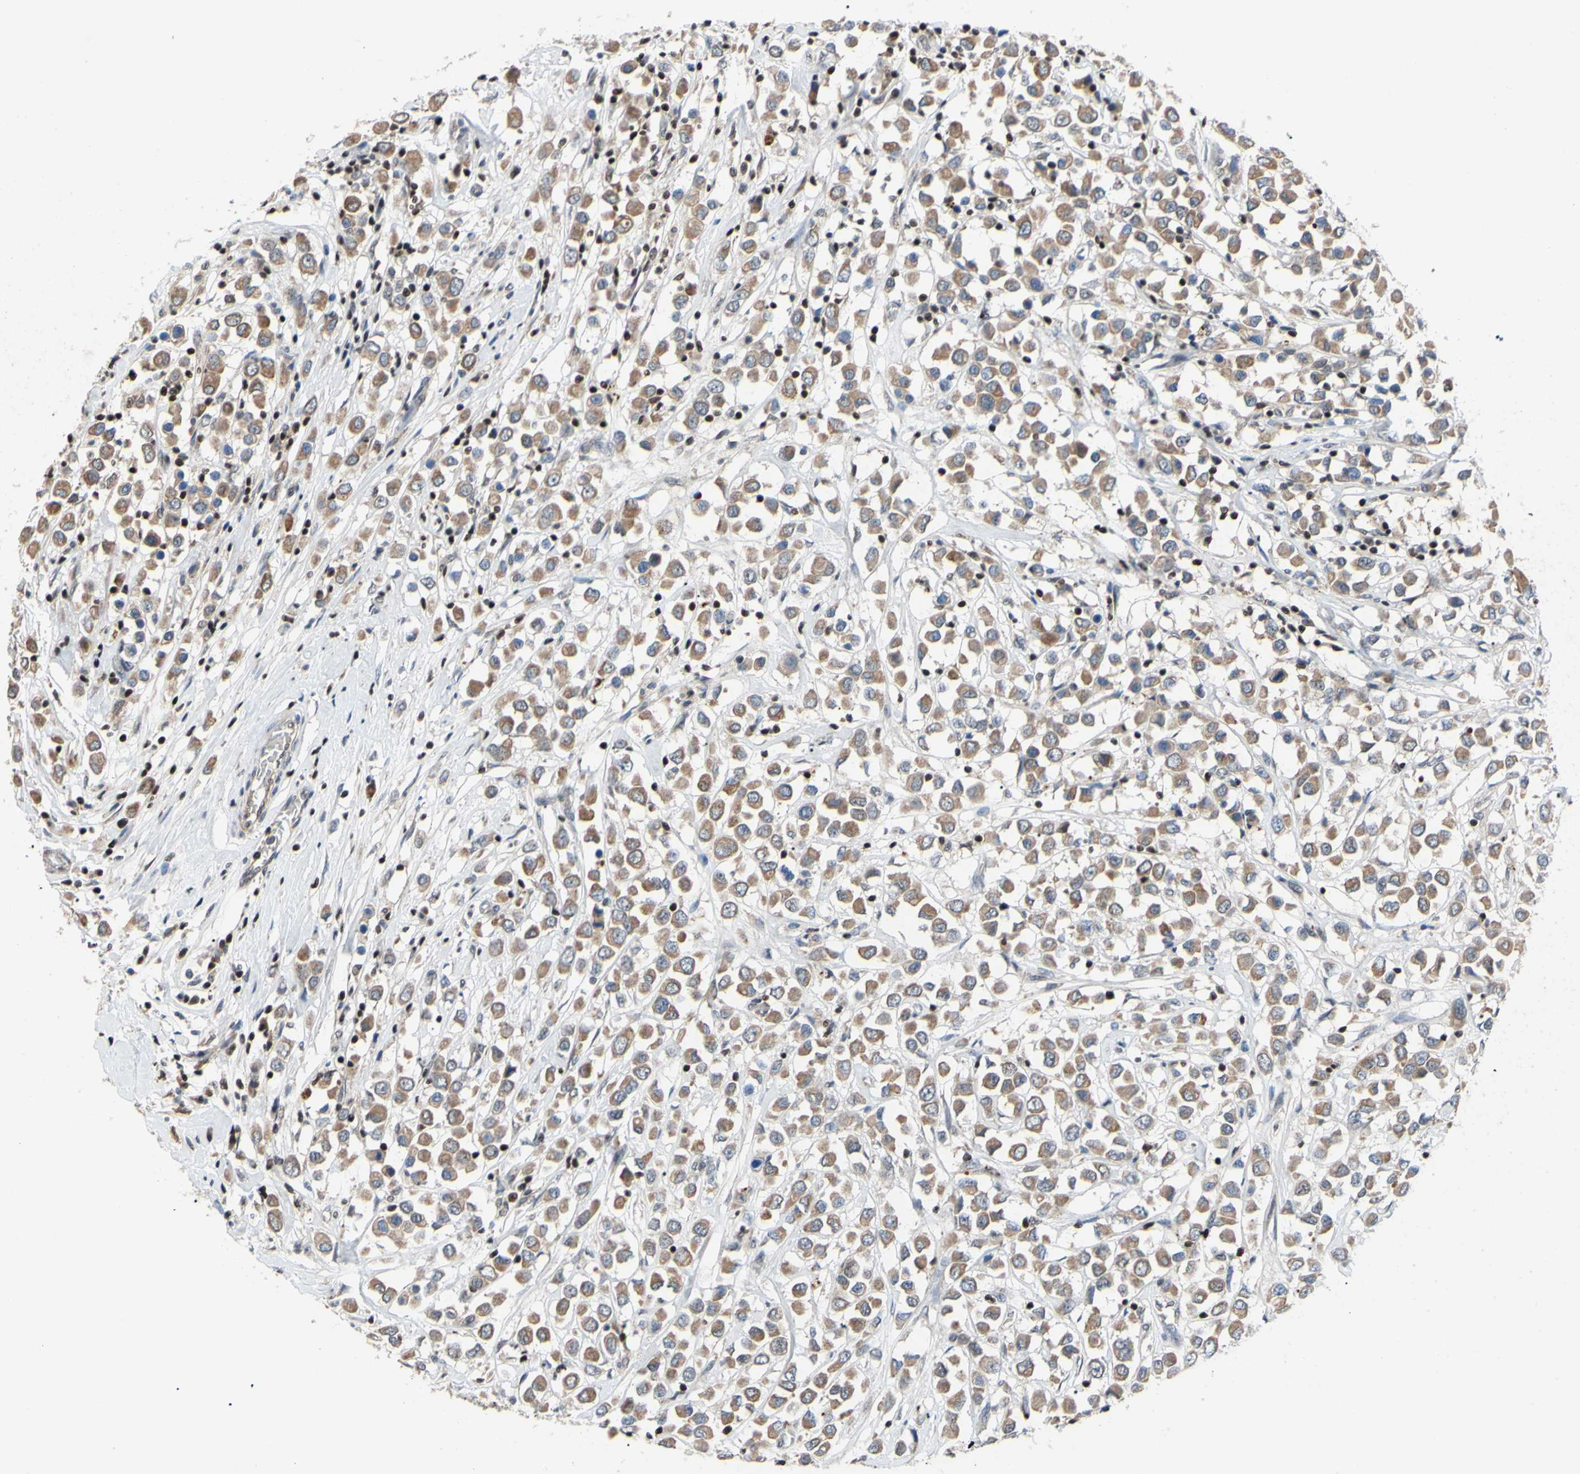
{"staining": {"intensity": "moderate", "quantity": ">75%", "location": "cytoplasmic/membranous"}, "tissue": "breast cancer", "cell_type": "Tumor cells", "image_type": "cancer", "snomed": [{"axis": "morphology", "description": "Duct carcinoma"}, {"axis": "topography", "description": "Breast"}], "caption": "Immunohistochemical staining of breast cancer reveals medium levels of moderate cytoplasmic/membranous protein expression in about >75% of tumor cells. Nuclei are stained in blue.", "gene": "SP4", "patient": {"sex": "female", "age": 61}}